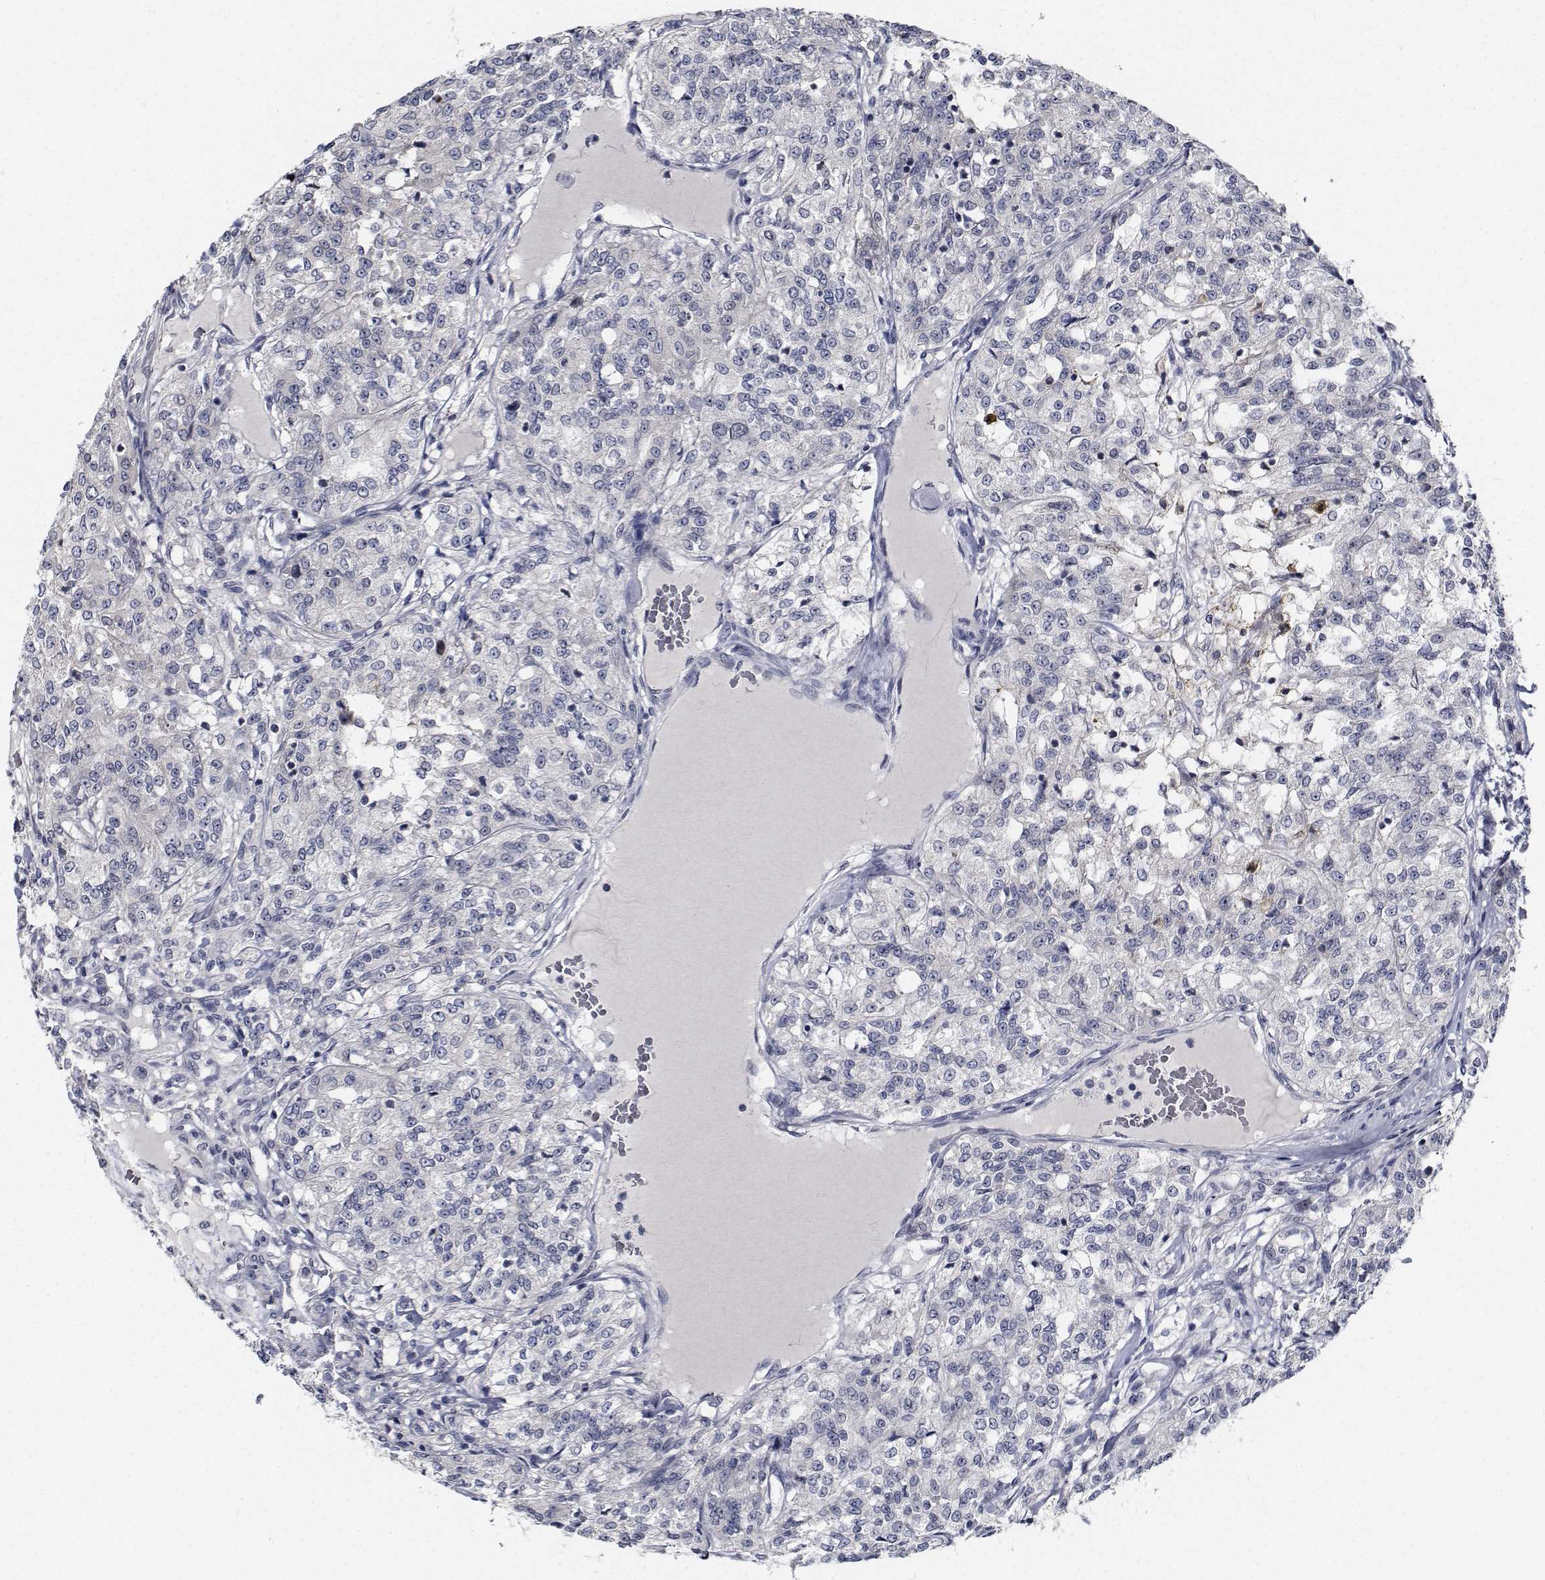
{"staining": {"intensity": "negative", "quantity": "none", "location": "none"}, "tissue": "renal cancer", "cell_type": "Tumor cells", "image_type": "cancer", "snomed": [{"axis": "morphology", "description": "Adenocarcinoma, NOS"}, {"axis": "topography", "description": "Kidney"}], "caption": "An immunohistochemistry (IHC) micrograph of renal cancer (adenocarcinoma) is shown. There is no staining in tumor cells of renal cancer (adenocarcinoma).", "gene": "NVL", "patient": {"sex": "female", "age": 63}}